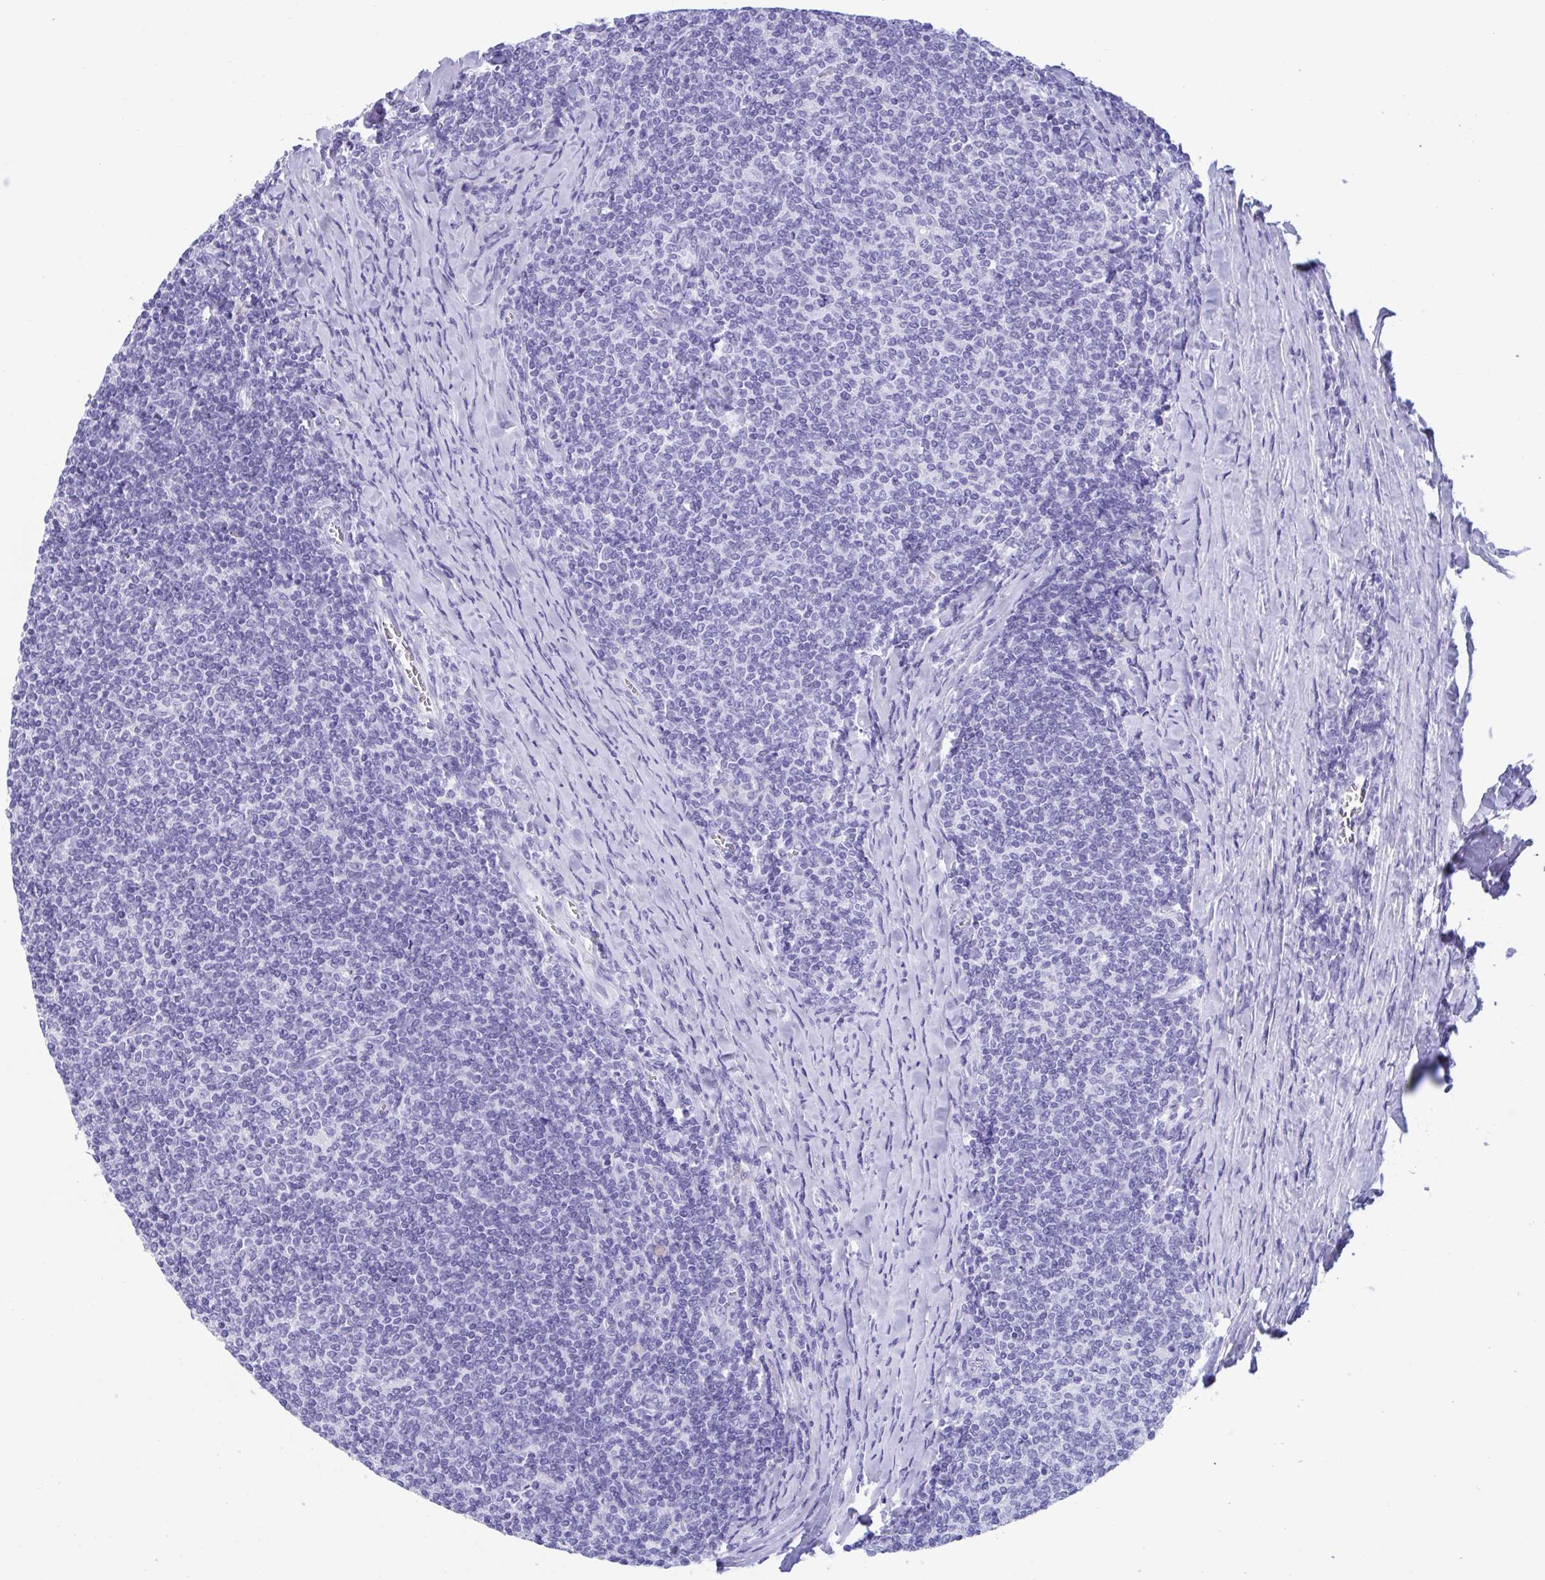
{"staining": {"intensity": "negative", "quantity": "none", "location": "none"}, "tissue": "lymphoma", "cell_type": "Tumor cells", "image_type": "cancer", "snomed": [{"axis": "morphology", "description": "Malignant lymphoma, non-Hodgkin's type, Low grade"}, {"axis": "topography", "description": "Lymph node"}], "caption": "Immunohistochemistry of human malignant lymphoma, non-Hodgkin's type (low-grade) shows no positivity in tumor cells.", "gene": "ZNF850", "patient": {"sex": "male", "age": 52}}